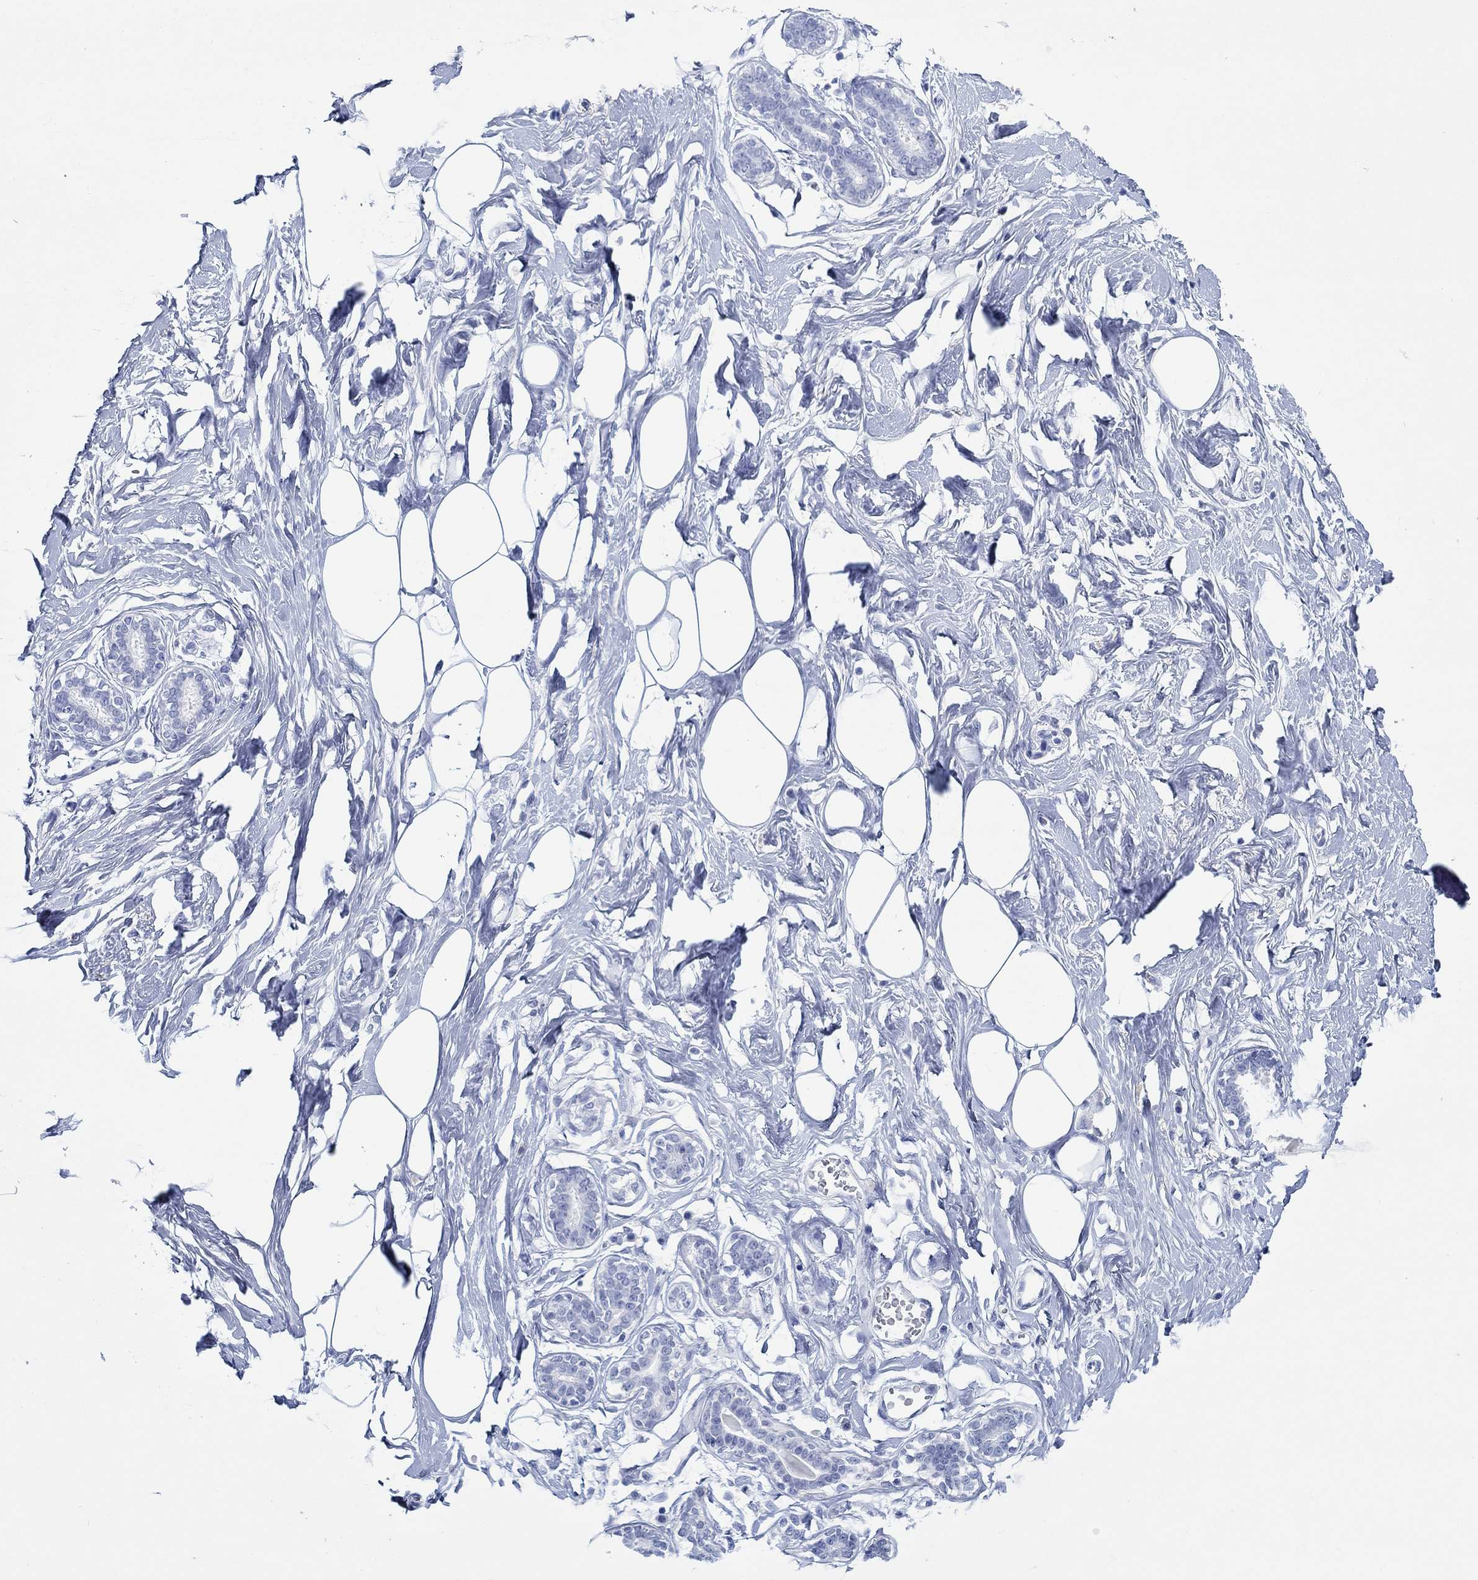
{"staining": {"intensity": "negative", "quantity": "none", "location": "none"}, "tissue": "breast", "cell_type": "Adipocytes", "image_type": "normal", "snomed": [{"axis": "morphology", "description": "Normal tissue, NOS"}, {"axis": "morphology", "description": "Lobular carcinoma, in situ"}, {"axis": "topography", "description": "Breast"}], "caption": "Immunohistochemistry of benign breast shows no positivity in adipocytes.", "gene": "PAX9", "patient": {"sex": "female", "age": 35}}